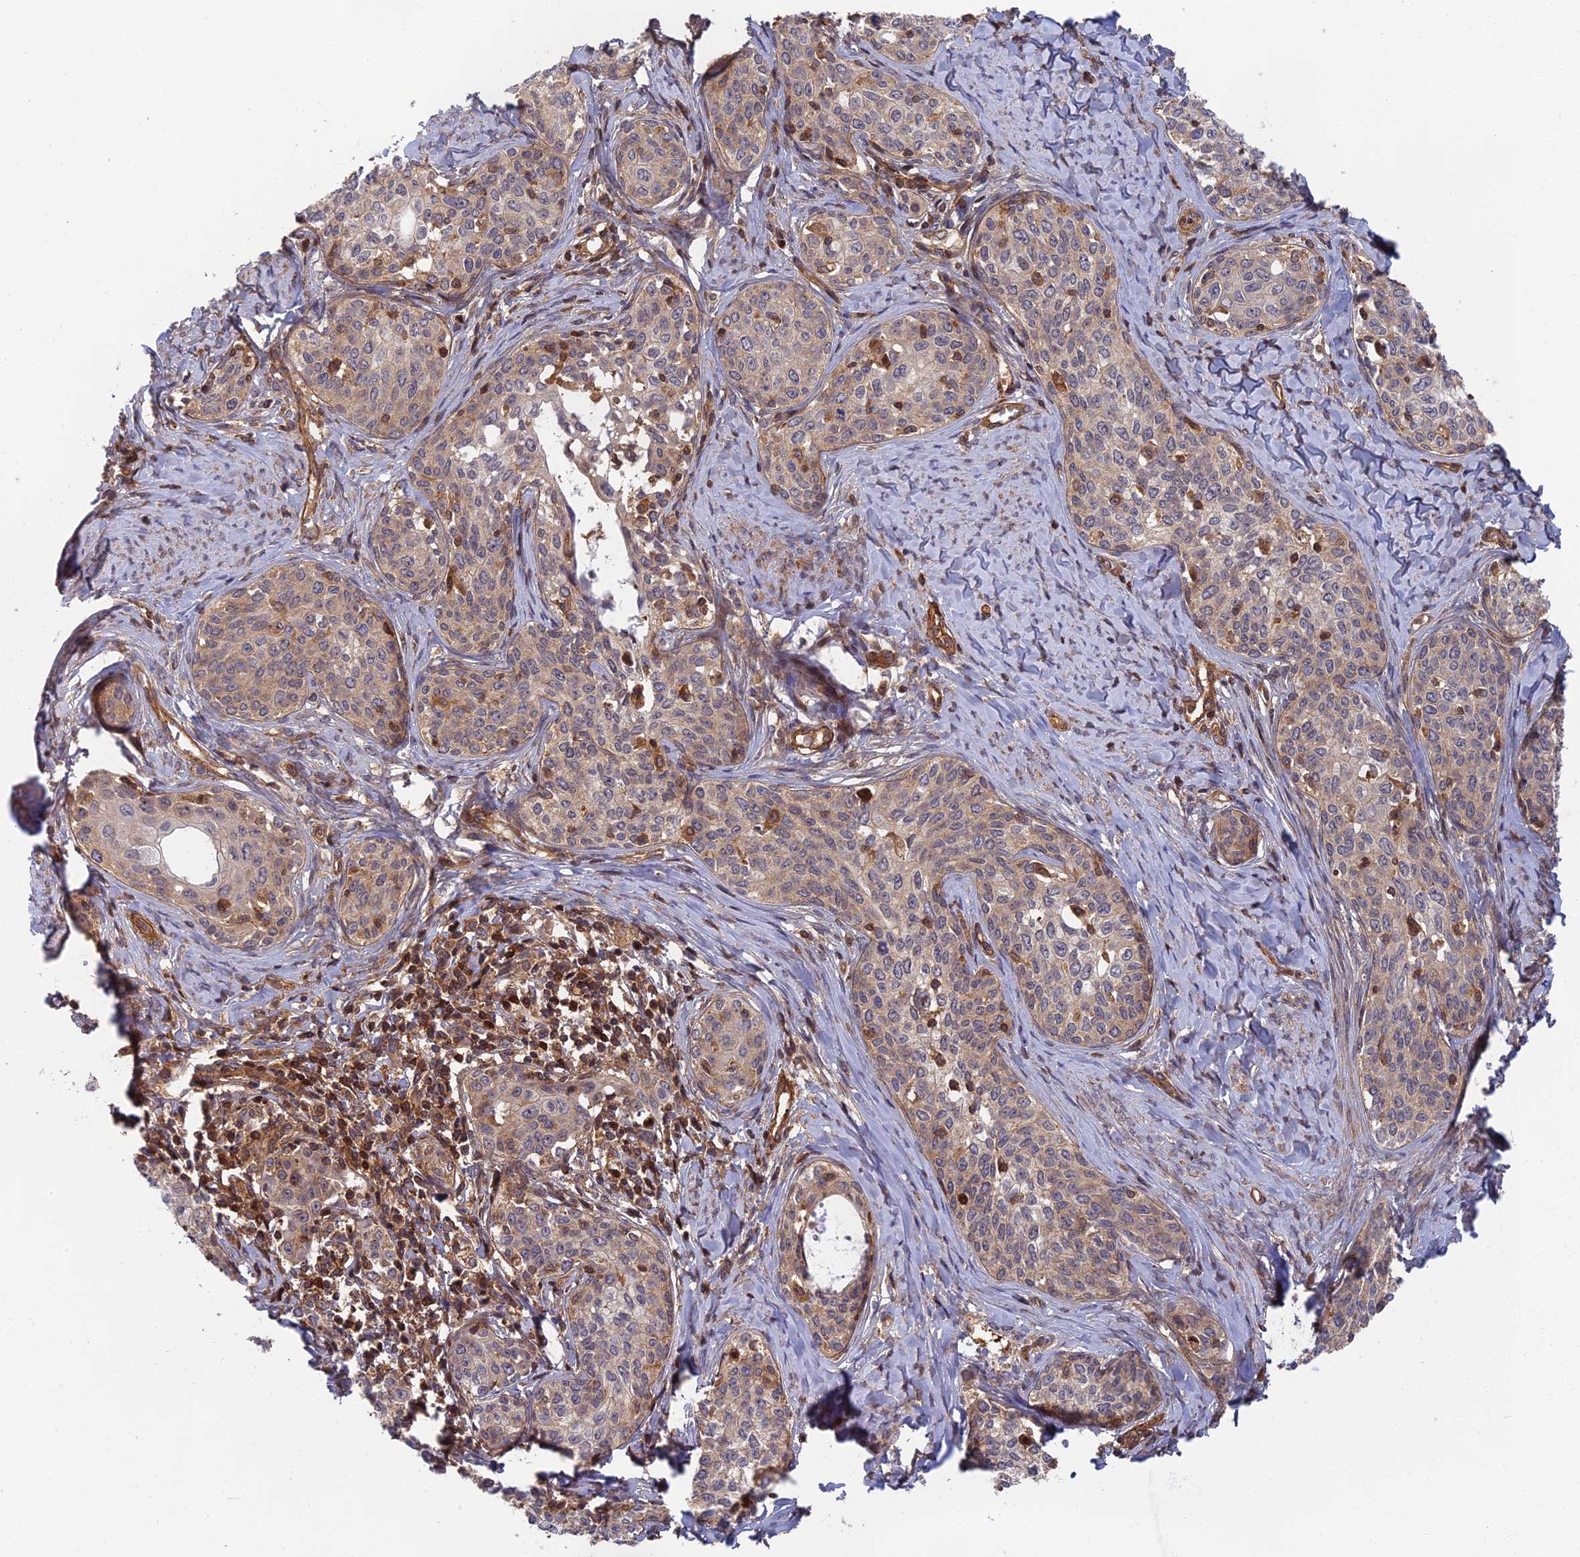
{"staining": {"intensity": "weak", "quantity": "<25%", "location": "cytoplasmic/membranous"}, "tissue": "cervical cancer", "cell_type": "Tumor cells", "image_type": "cancer", "snomed": [{"axis": "morphology", "description": "Squamous cell carcinoma, NOS"}, {"axis": "morphology", "description": "Adenocarcinoma, NOS"}, {"axis": "topography", "description": "Cervix"}], "caption": "Immunohistochemistry (IHC) micrograph of neoplastic tissue: cervical cancer stained with DAB exhibits no significant protein positivity in tumor cells.", "gene": "OSBPL1A", "patient": {"sex": "female", "age": 52}}